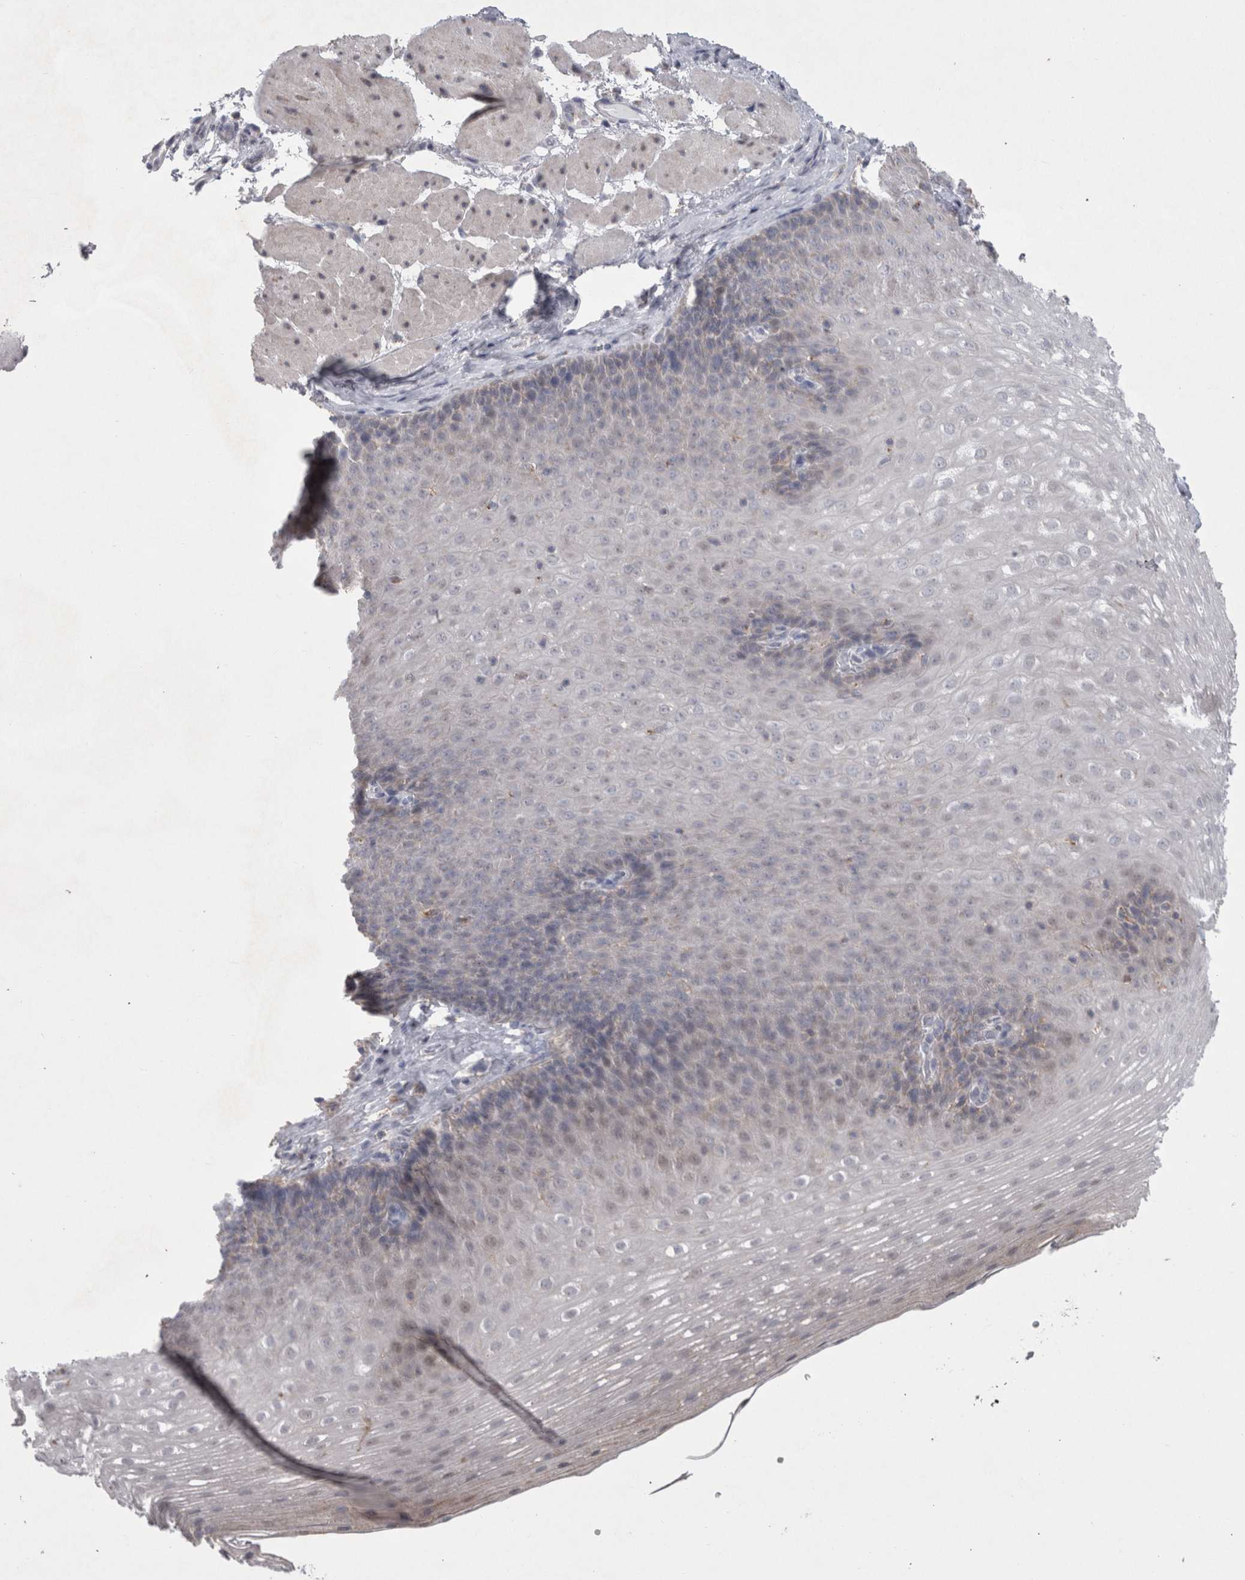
{"staining": {"intensity": "negative", "quantity": "none", "location": "none"}, "tissue": "esophagus", "cell_type": "Squamous epithelial cells", "image_type": "normal", "snomed": [{"axis": "morphology", "description": "Normal tissue, NOS"}, {"axis": "topography", "description": "Esophagus"}], "caption": "Immunohistochemical staining of normal esophagus reveals no significant positivity in squamous epithelial cells. Brightfield microscopy of immunohistochemistry stained with DAB (3,3'-diaminobenzidine) (brown) and hematoxylin (blue), captured at high magnification.", "gene": "AGMAT", "patient": {"sex": "female", "age": 66}}